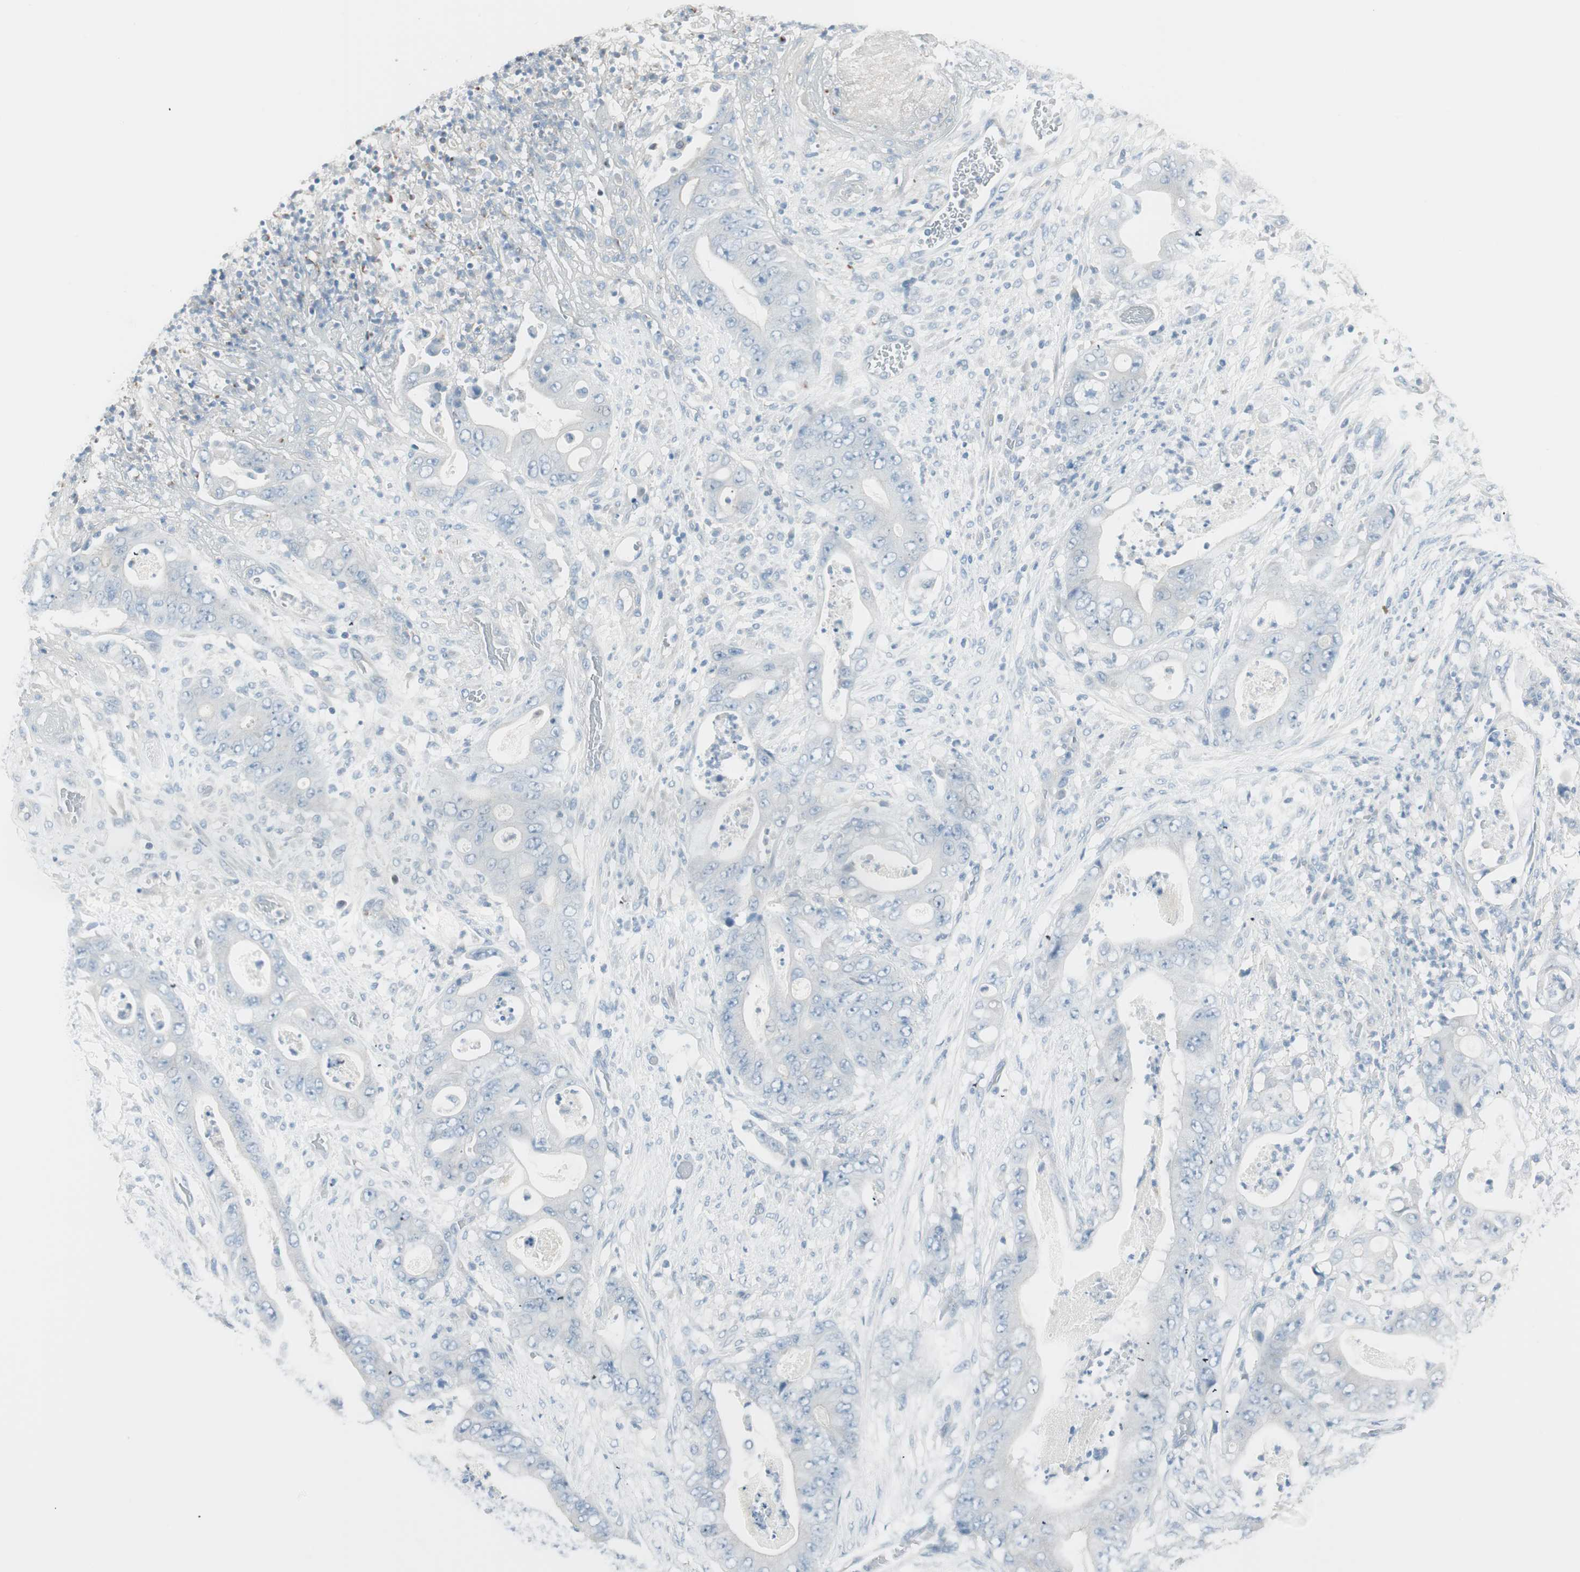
{"staining": {"intensity": "negative", "quantity": "none", "location": "none"}, "tissue": "stomach cancer", "cell_type": "Tumor cells", "image_type": "cancer", "snomed": [{"axis": "morphology", "description": "Adenocarcinoma, NOS"}, {"axis": "topography", "description": "Stomach"}], "caption": "A histopathology image of human stomach cancer (adenocarcinoma) is negative for staining in tumor cells.", "gene": "ITLN2", "patient": {"sex": "female", "age": 73}}